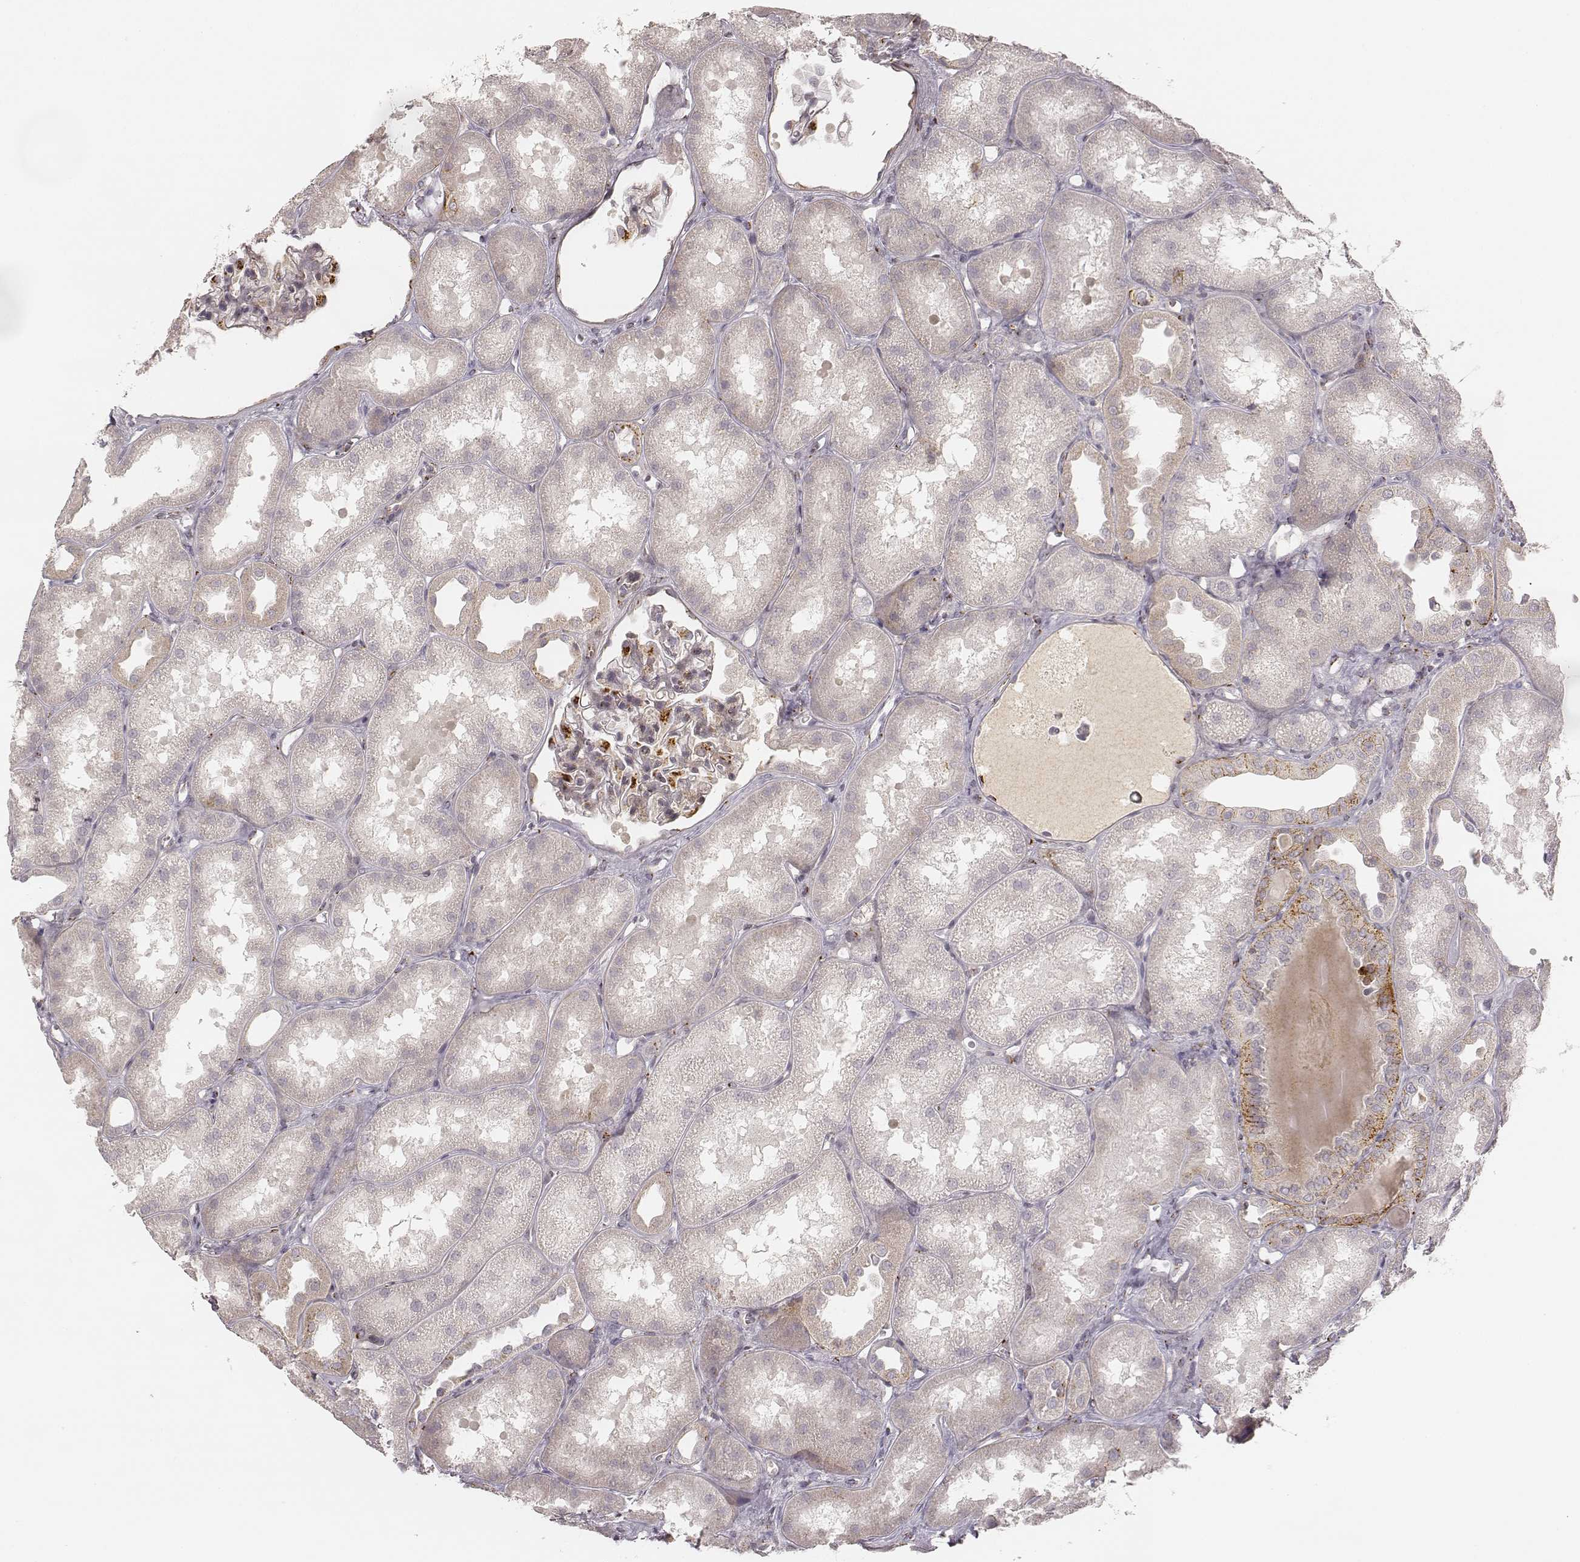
{"staining": {"intensity": "moderate", "quantity": "25%-75%", "location": "cytoplasmic/membranous"}, "tissue": "kidney", "cell_type": "Cells in glomeruli", "image_type": "normal", "snomed": [{"axis": "morphology", "description": "Normal tissue, NOS"}, {"axis": "topography", "description": "Kidney"}], "caption": "Normal kidney exhibits moderate cytoplasmic/membranous positivity in approximately 25%-75% of cells in glomeruli (DAB IHC, brown staining for protein, blue staining for nuclei)..", "gene": "GORASP2", "patient": {"sex": "male", "age": 61}}